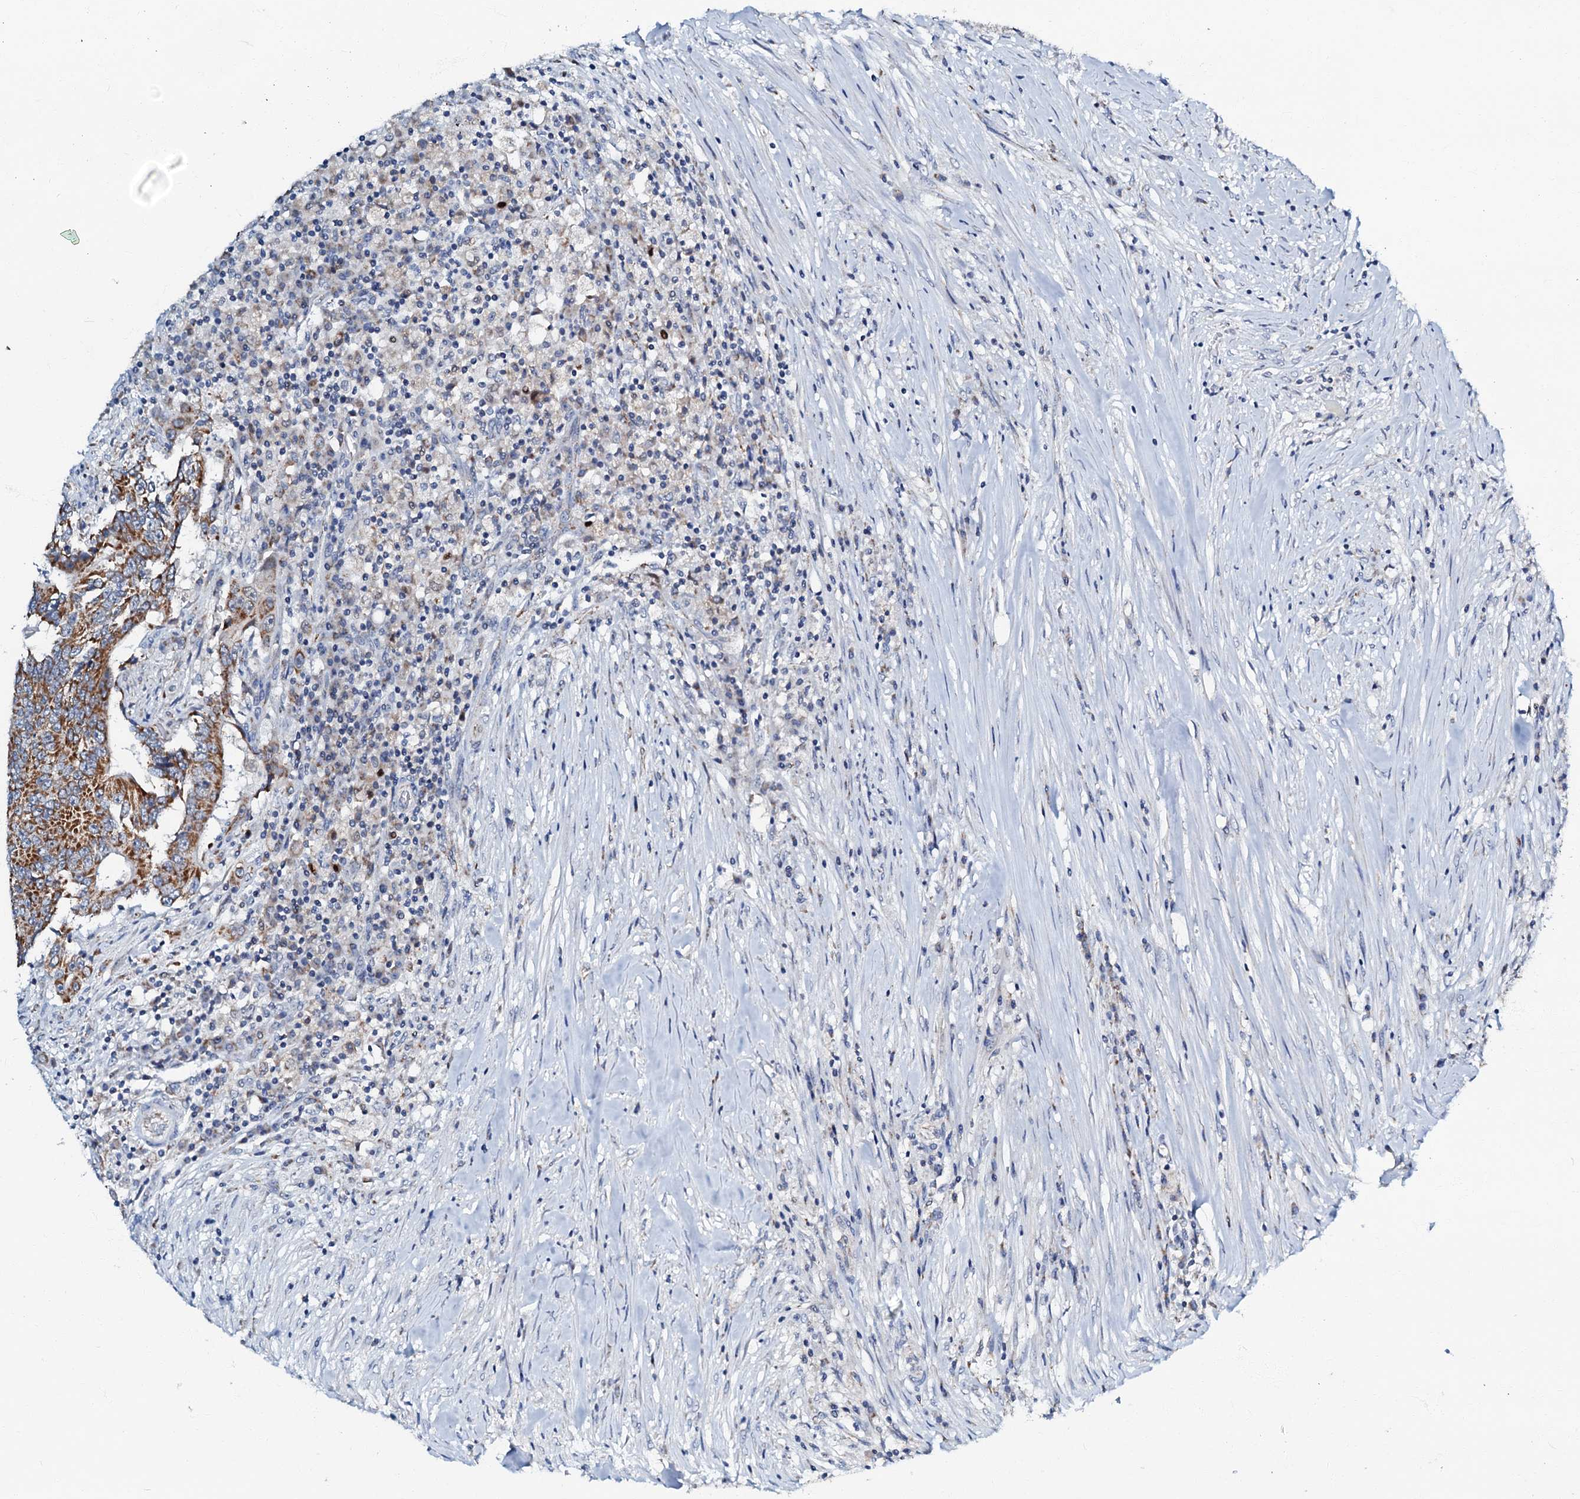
{"staining": {"intensity": "strong", "quantity": ">75%", "location": "cytoplasmic/membranous"}, "tissue": "colorectal cancer", "cell_type": "Tumor cells", "image_type": "cancer", "snomed": [{"axis": "morphology", "description": "Adenocarcinoma, NOS"}, {"axis": "topography", "description": "Colon"}], "caption": "A brown stain shows strong cytoplasmic/membranous positivity of a protein in adenocarcinoma (colorectal) tumor cells. Immunohistochemistry (ihc) stains the protein in brown and the nuclei are stained blue.", "gene": "MRPL51", "patient": {"sex": "male", "age": 83}}